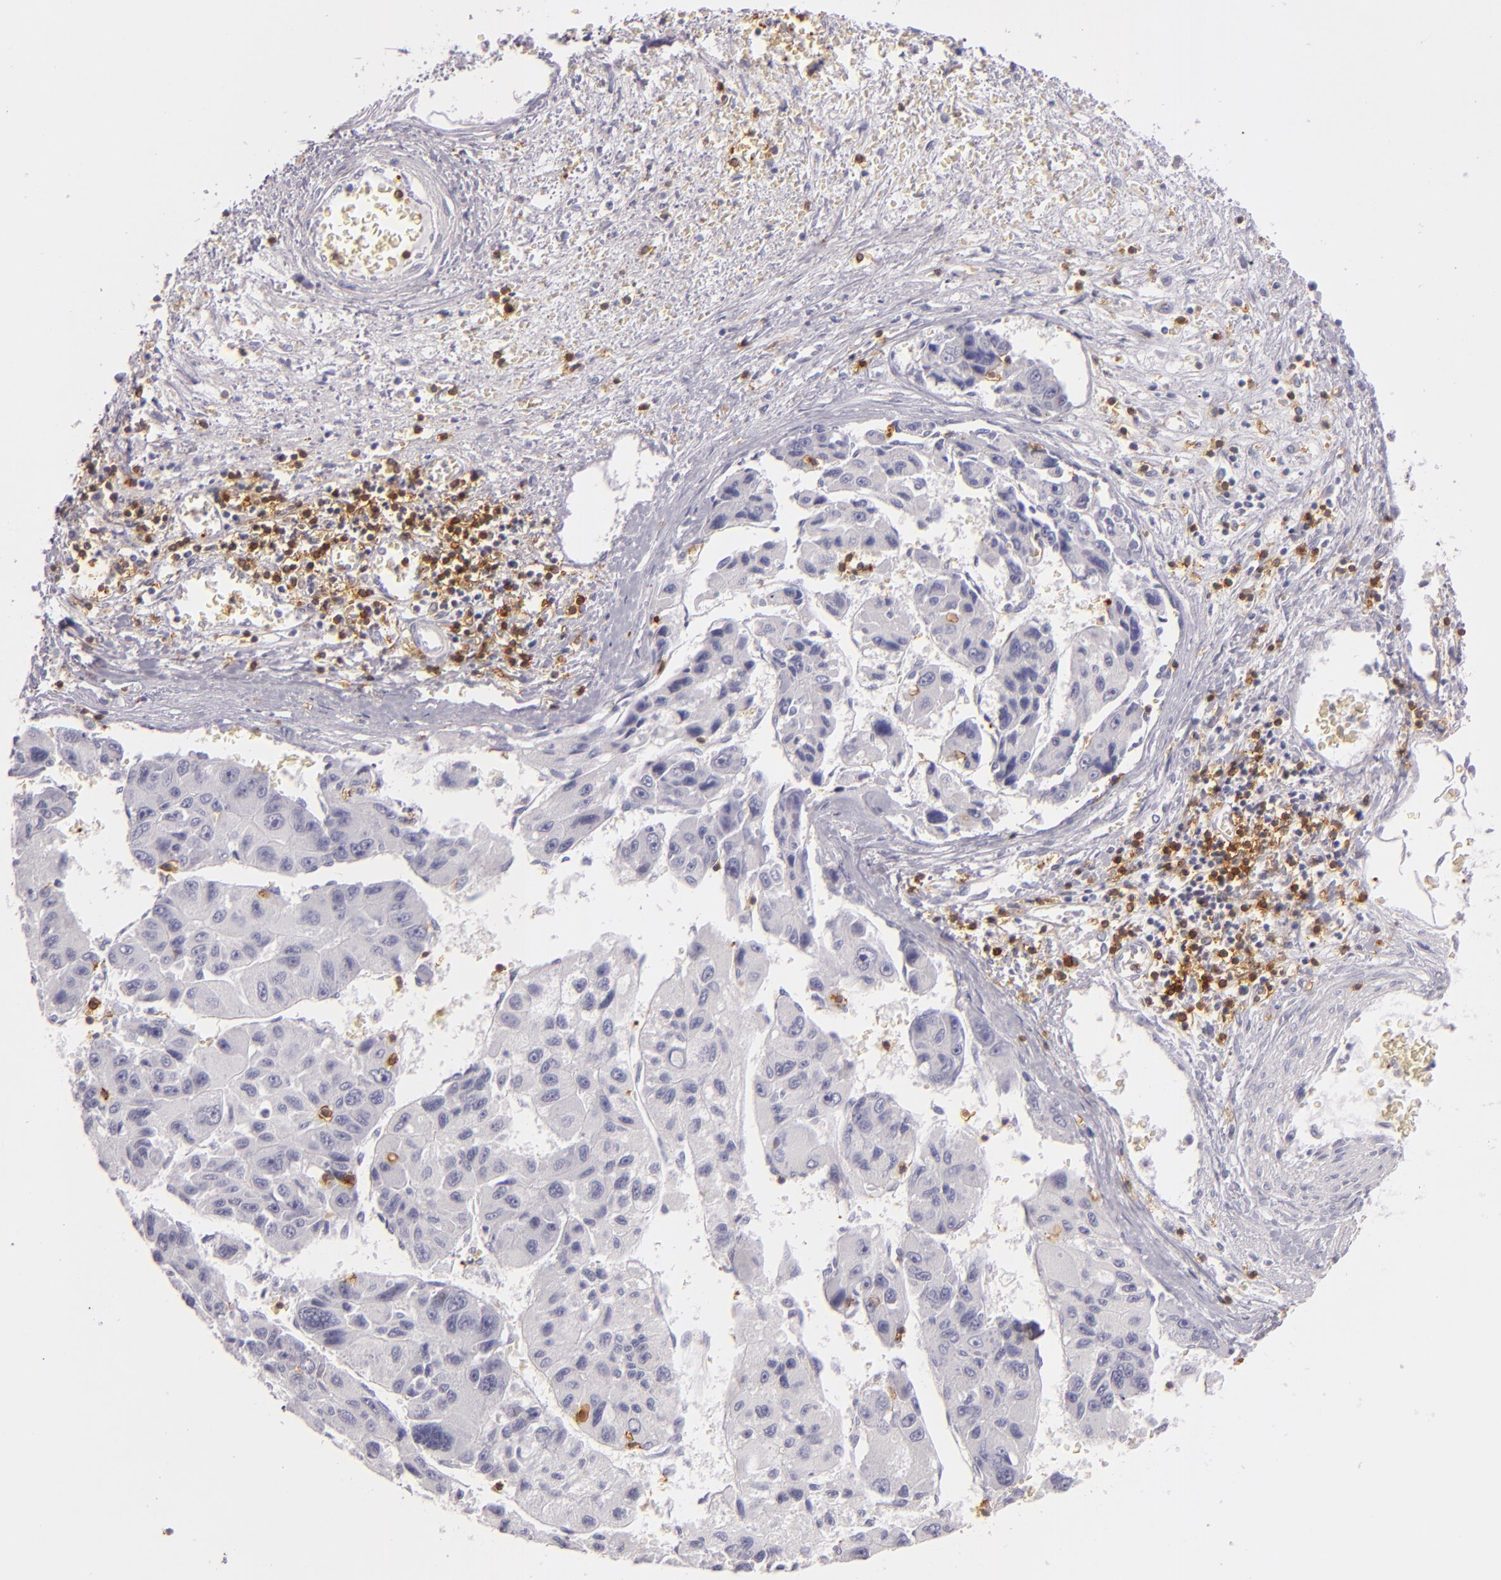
{"staining": {"intensity": "negative", "quantity": "none", "location": "none"}, "tissue": "liver cancer", "cell_type": "Tumor cells", "image_type": "cancer", "snomed": [{"axis": "morphology", "description": "Carcinoma, Hepatocellular, NOS"}, {"axis": "topography", "description": "Liver"}], "caption": "Tumor cells are negative for protein expression in human liver hepatocellular carcinoma. (DAB immunohistochemistry visualized using brightfield microscopy, high magnification).", "gene": "LAT", "patient": {"sex": "male", "age": 64}}